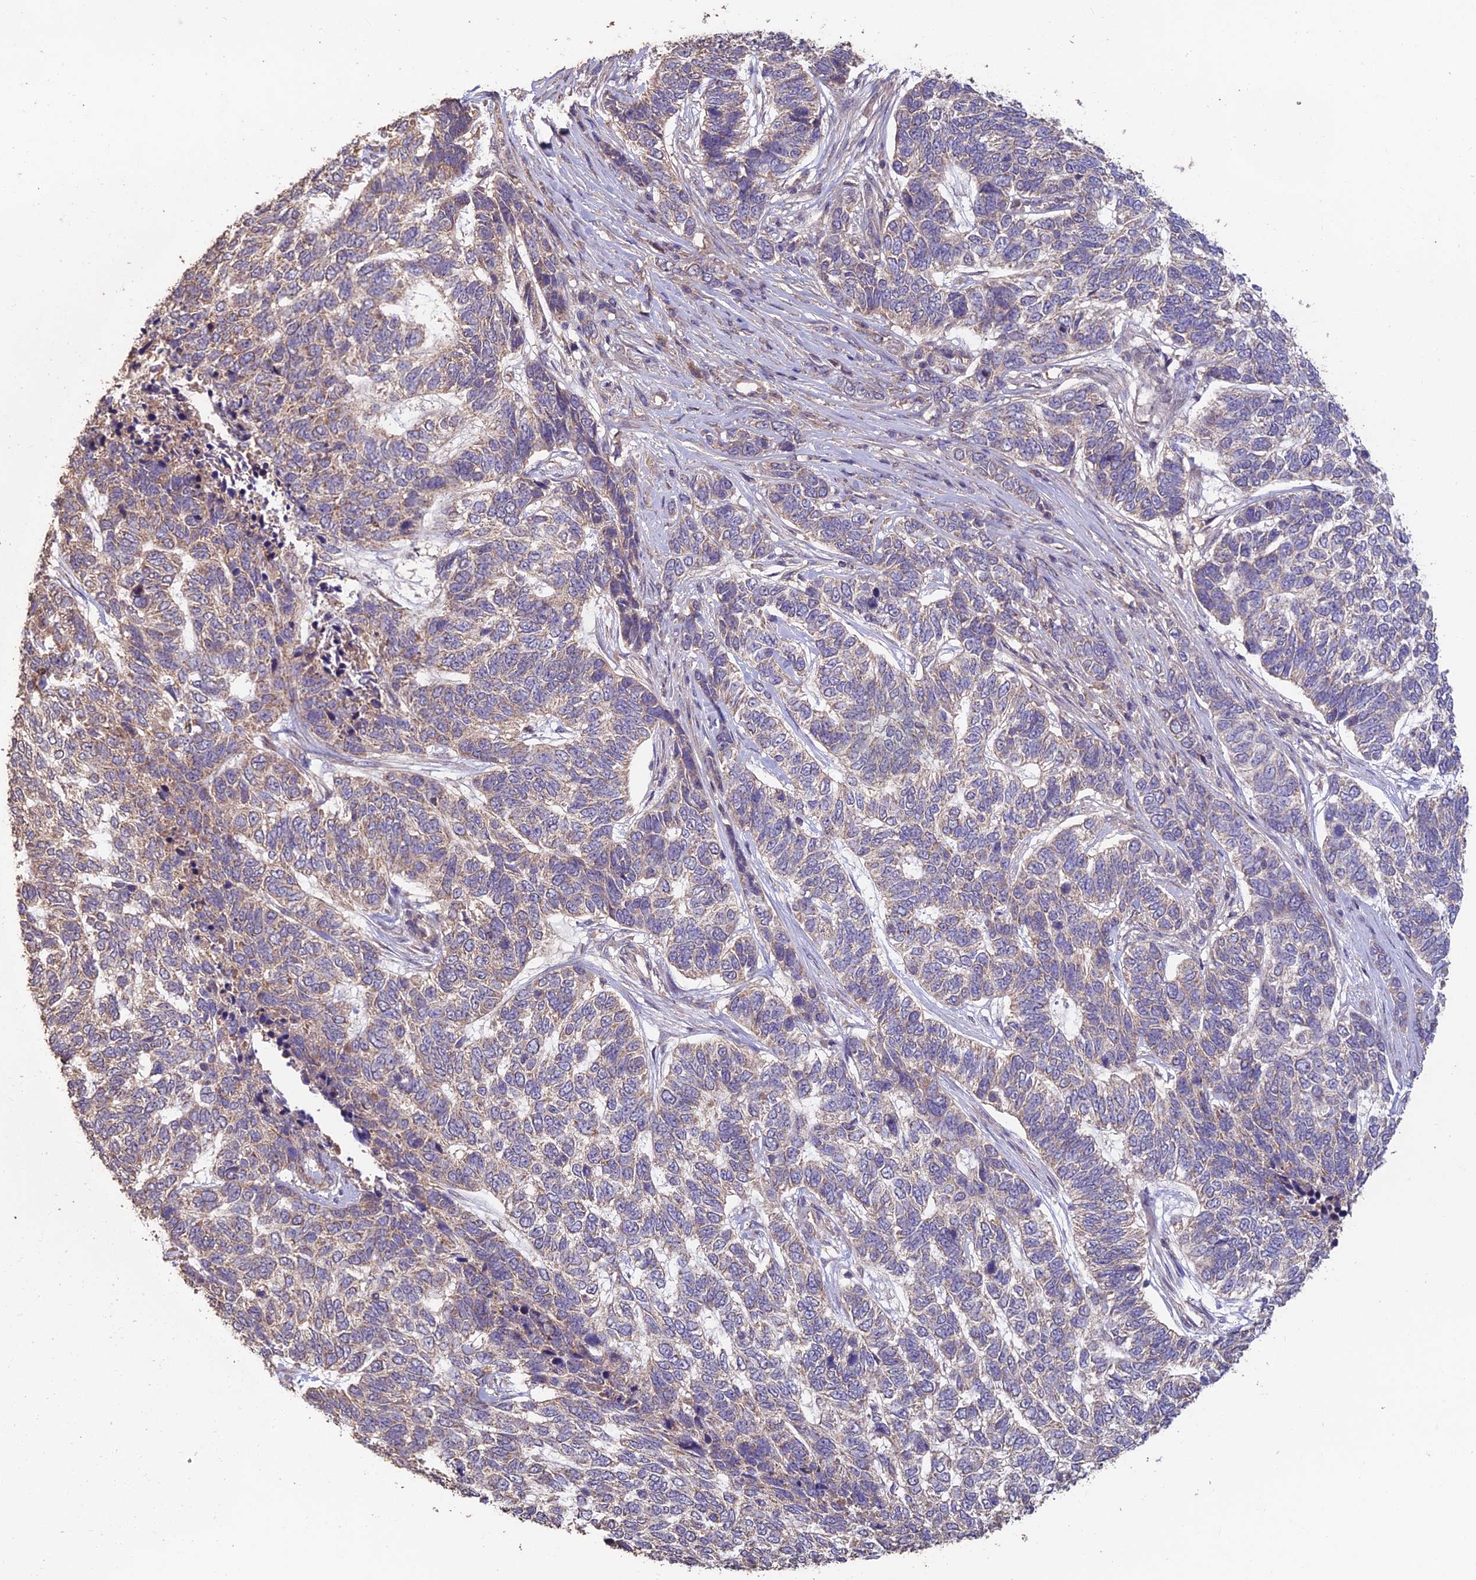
{"staining": {"intensity": "weak", "quantity": "25%-75%", "location": "cytoplasmic/membranous"}, "tissue": "skin cancer", "cell_type": "Tumor cells", "image_type": "cancer", "snomed": [{"axis": "morphology", "description": "Basal cell carcinoma"}, {"axis": "topography", "description": "Skin"}], "caption": "The micrograph exhibits staining of skin basal cell carcinoma, revealing weak cytoplasmic/membranous protein expression (brown color) within tumor cells.", "gene": "SHISA5", "patient": {"sex": "female", "age": 65}}